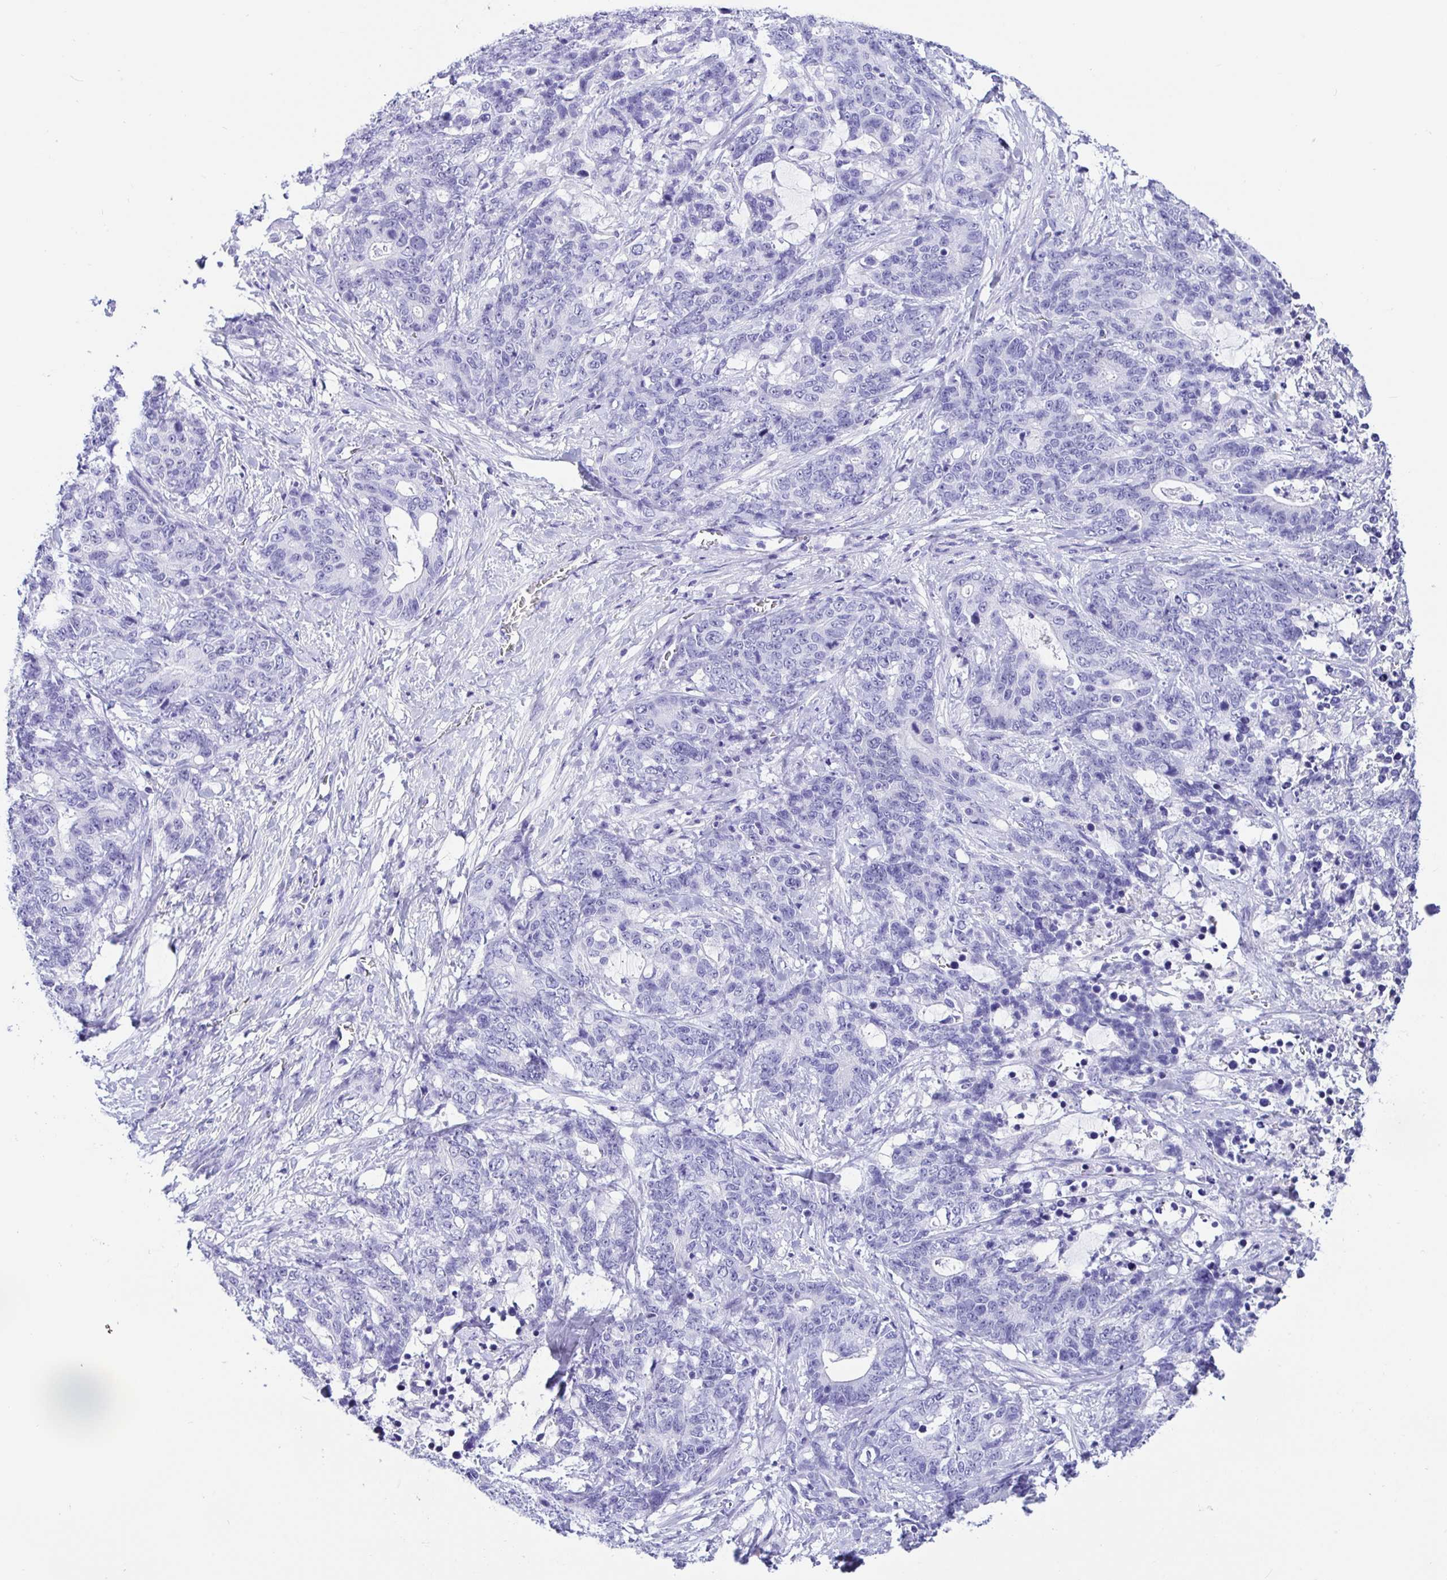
{"staining": {"intensity": "negative", "quantity": "none", "location": "none"}, "tissue": "stomach cancer", "cell_type": "Tumor cells", "image_type": "cancer", "snomed": [{"axis": "morphology", "description": "Normal tissue, NOS"}, {"axis": "morphology", "description": "Adenocarcinoma, NOS"}, {"axis": "topography", "description": "Stomach"}], "caption": "This is an immunohistochemistry photomicrograph of stomach adenocarcinoma. There is no staining in tumor cells.", "gene": "PRAMEF19", "patient": {"sex": "female", "age": 64}}